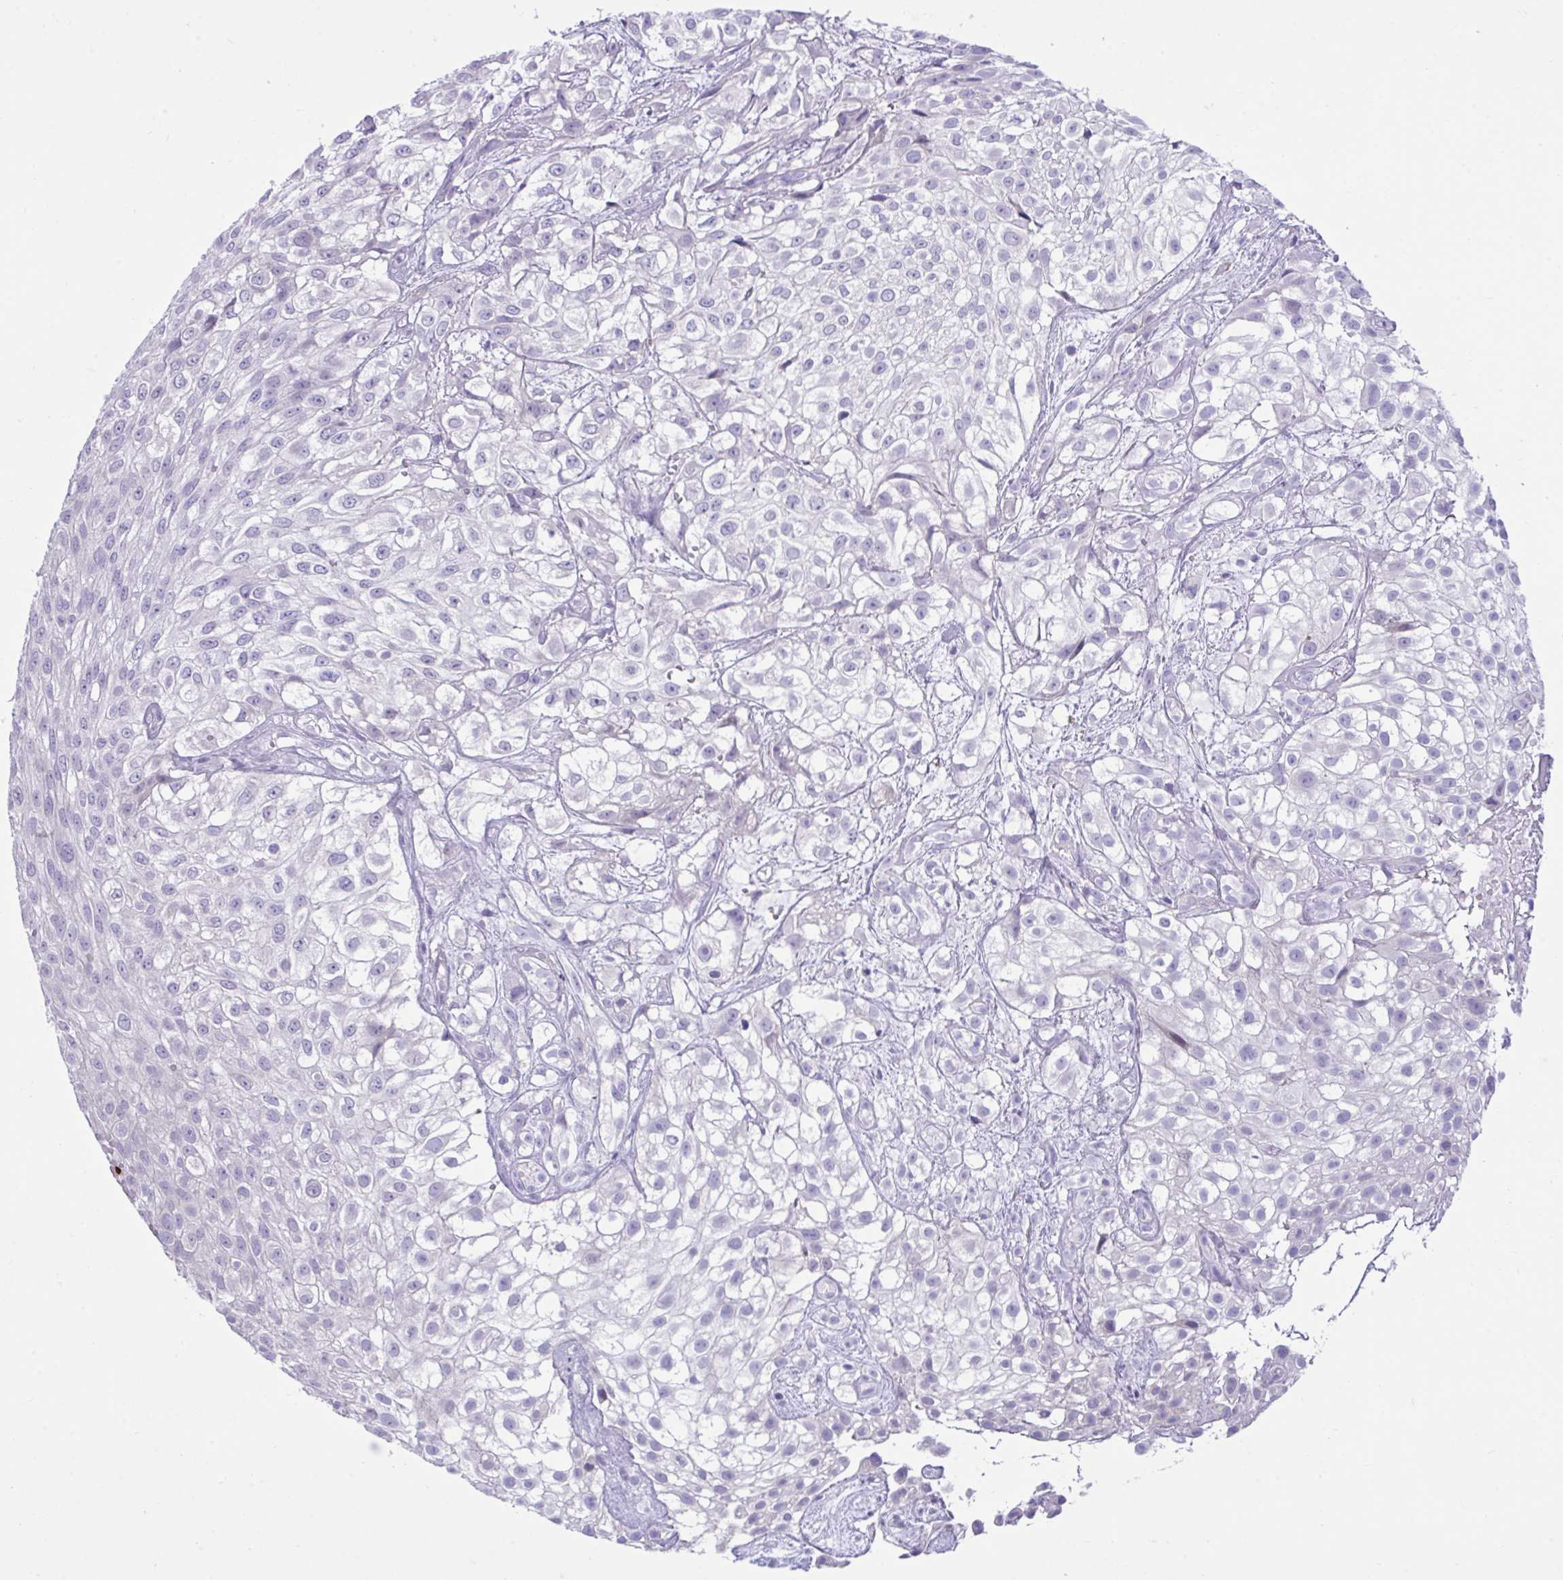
{"staining": {"intensity": "negative", "quantity": "none", "location": "none"}, "tissue": "urothelial cancer", "cell_type": "Tumor cells", "image_type": "cancer", "snomed": [{"axis": "morphology", "description": "Urothelial carcinoma, High grade"}, {"axis": "topography", "description": "Urinary bladder"}], "caption": "Tumor cells show no significant expression in urothelial cancer. (Brightfield microscopy of DAB IHC at high magnification).", "gene": "PLEKHH1", "patient": {"sex": "male", "age": 56}}